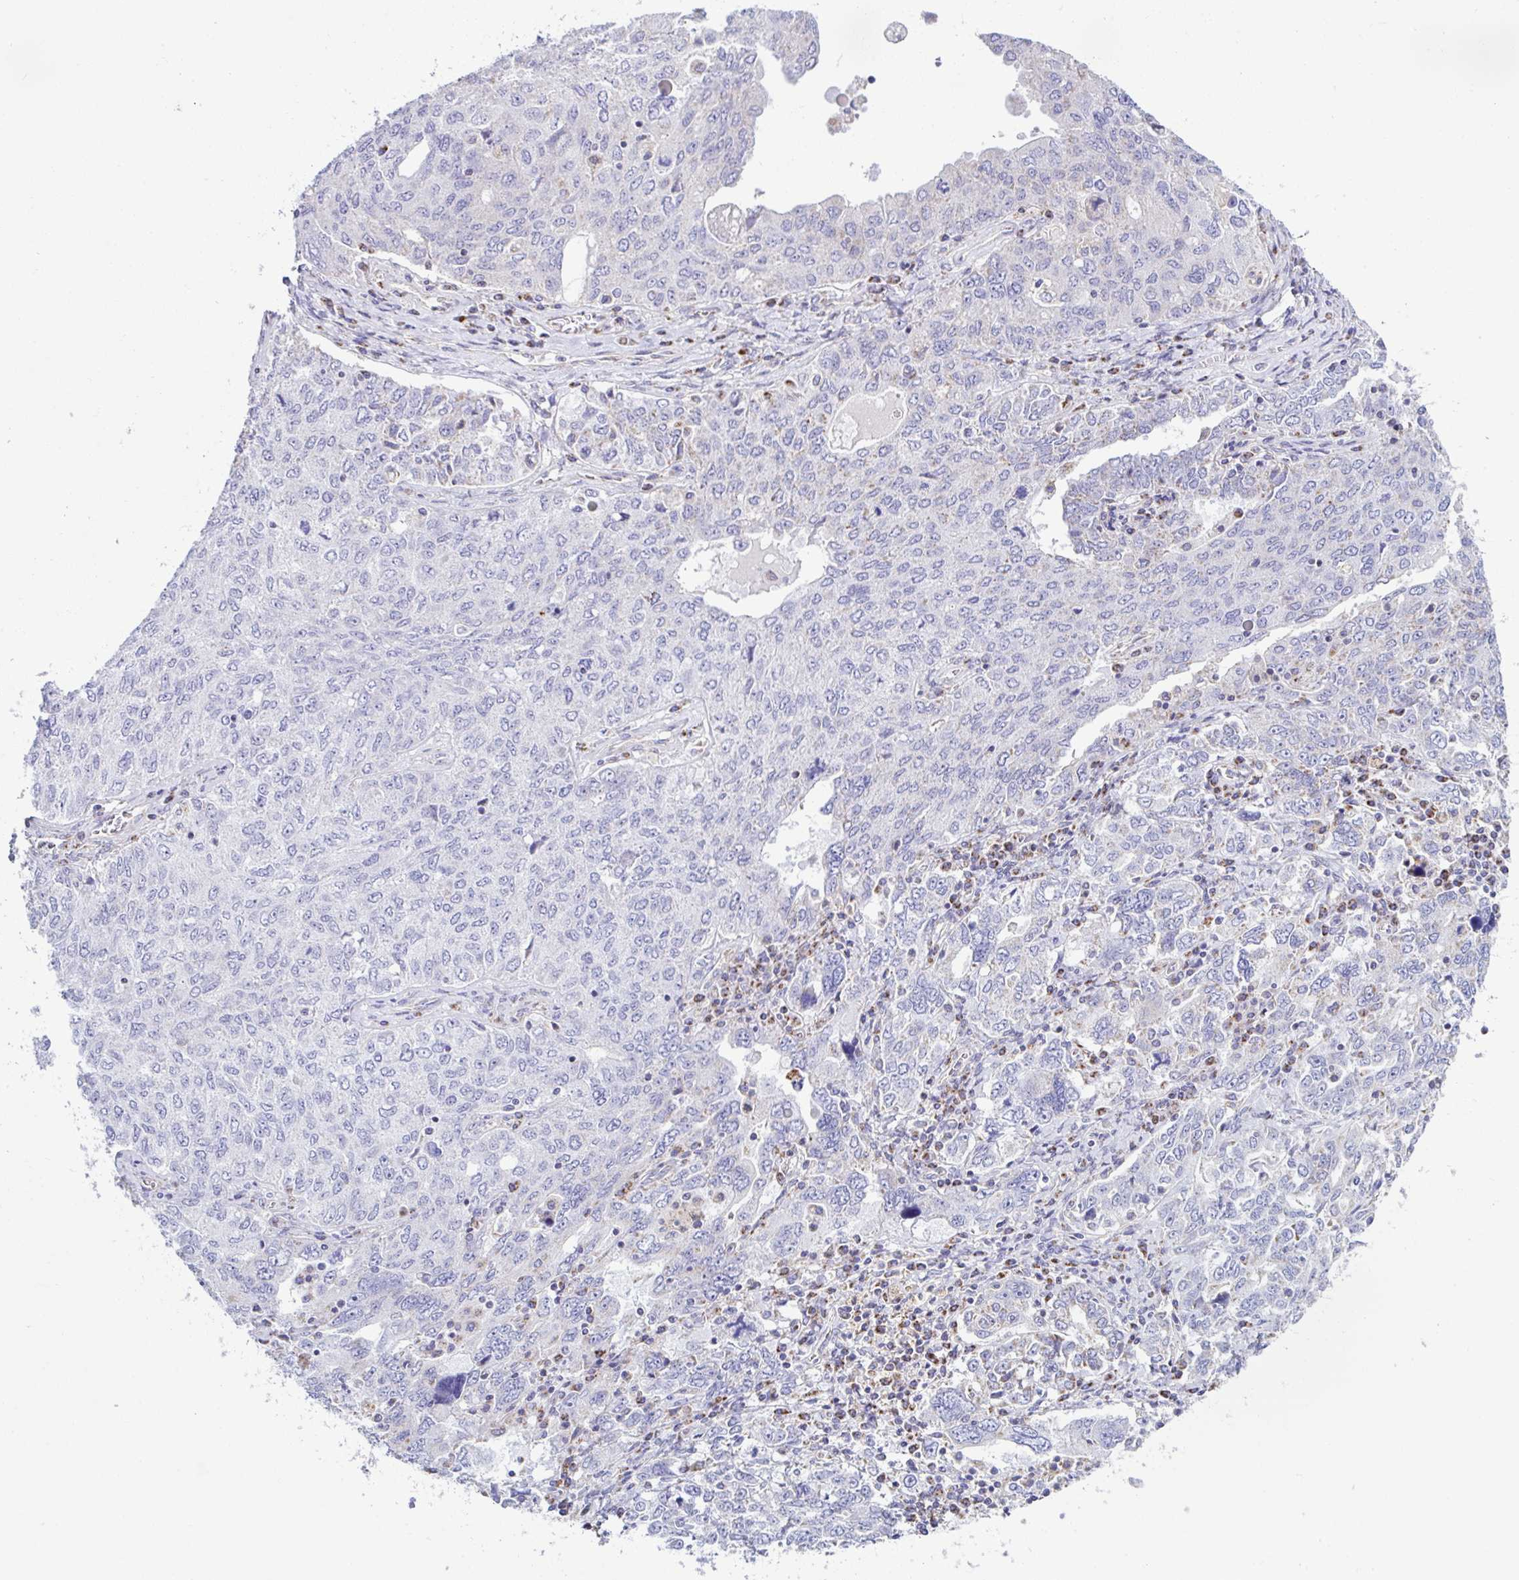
{"staining": {"intensity": "negative", "quantity": "none", "location": "none"}, "tissue": "ovarian cancer", "cell_type": "Tumor cells", "image_type": "cancer", "snomed": [{"axis": "morphology", "description": "Carcinoma, endometroid"}, {"axis": "topography", "description": "Ovary"}], "caption": "Protein analysis of ovarian endometroid carcinoma displays no significant positivity in tumor cells.", "gene": "DOK7", "patient": {"sex": "female", "age": 62}}